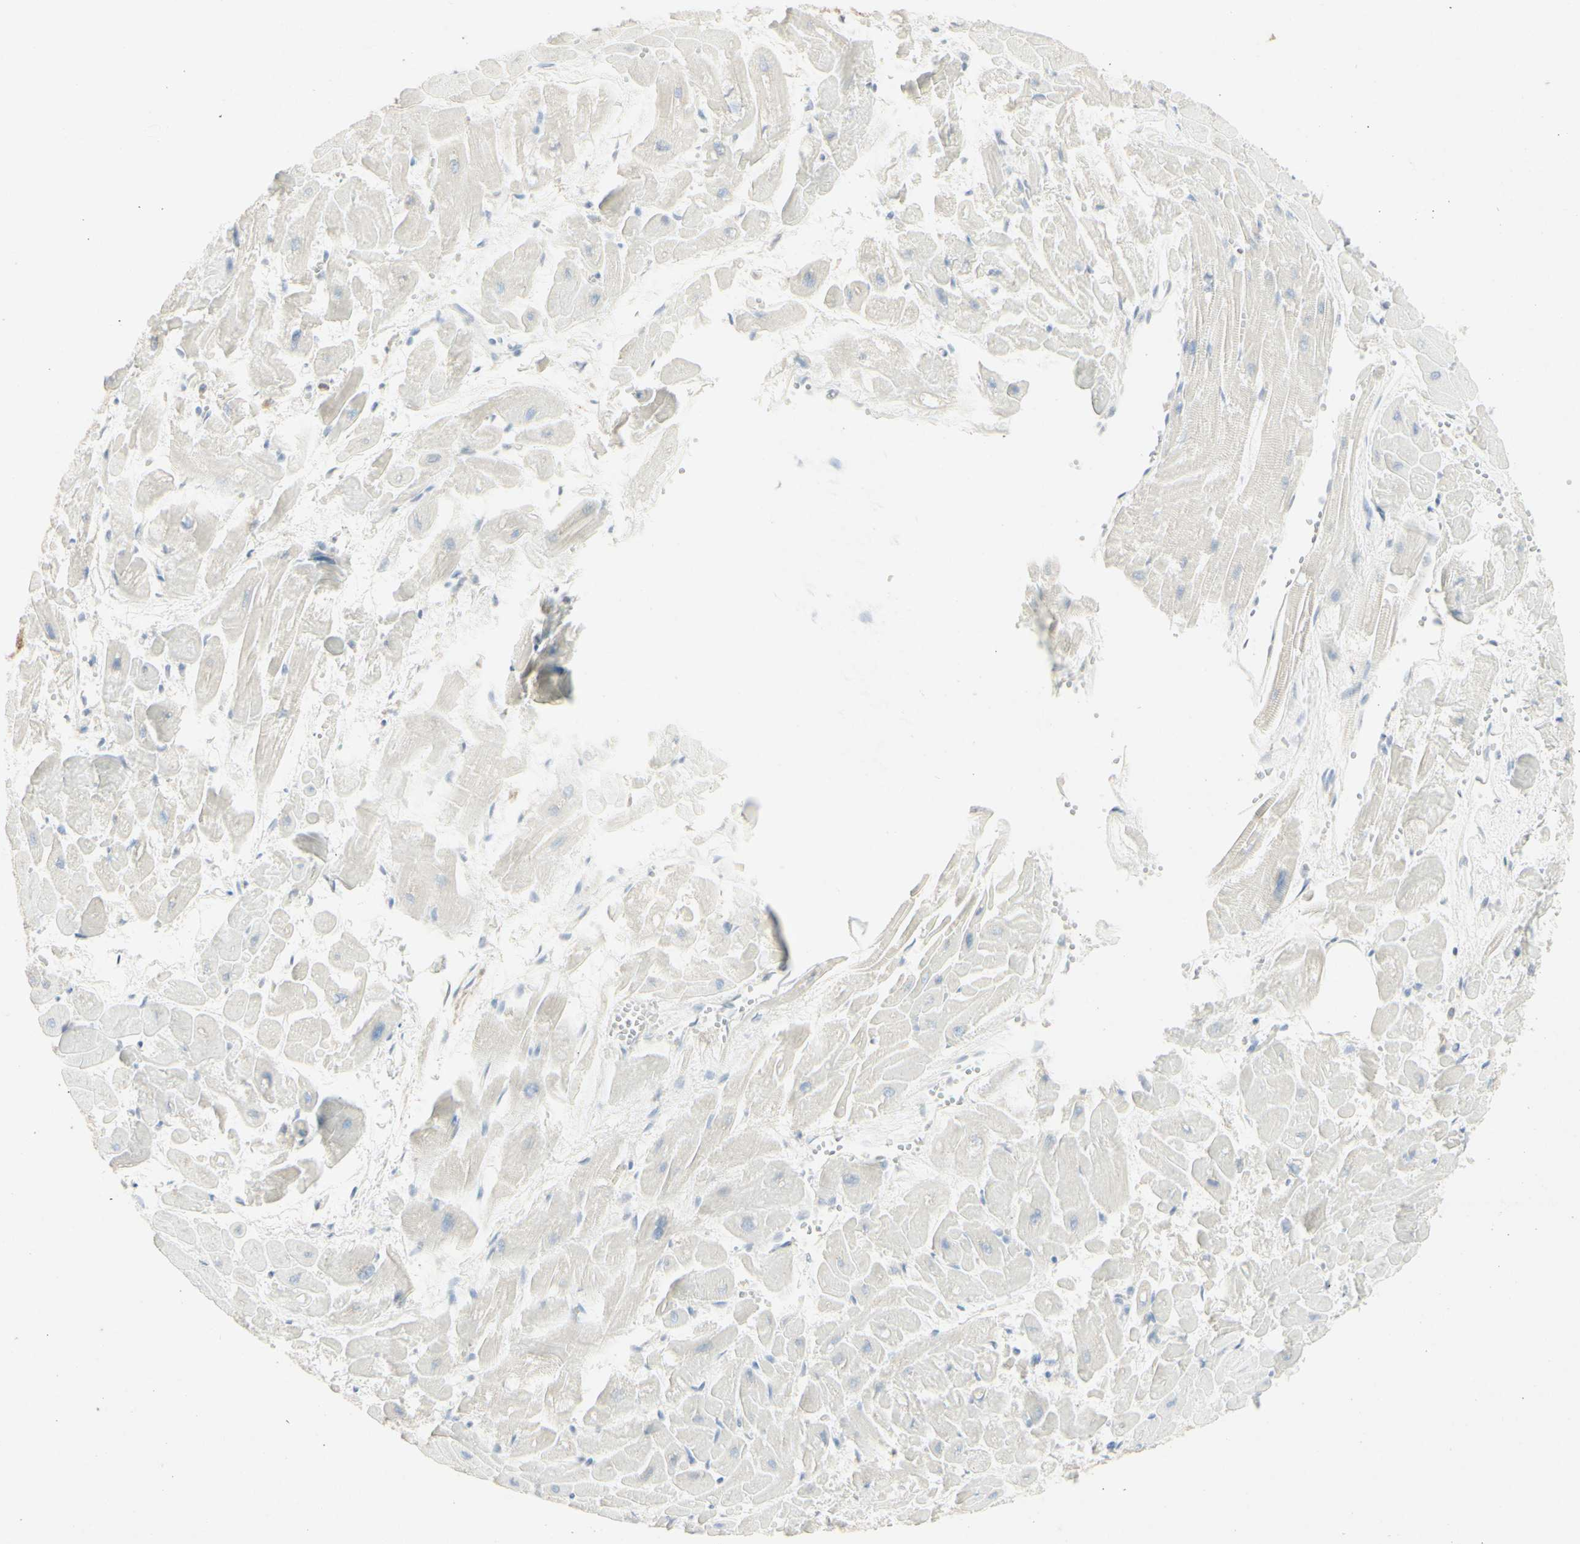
{"staining": {"intensity": "negative", "quantity": "none", "location": "none"}, "tissue": "heart muscle", "cell_type": "Cardiomyocytes", "image_type": "normal", "snomed": [{"axis": "morphology", "description": "Normal tissue, NOS"}, {"axis": "topography", "description": "Heart"}], "caption": "Cardiomyocytes show no significant protein positivity in unremarkable heart muscle. (Stains: DAB (3,3'-diaminobenzidine) IHC with hematoxylin counter stain, Microscopy: brightfield microscopy at high magnification).", "gene": "ATP6V1B1", "patient": {"sex": "female", "age": 19}}